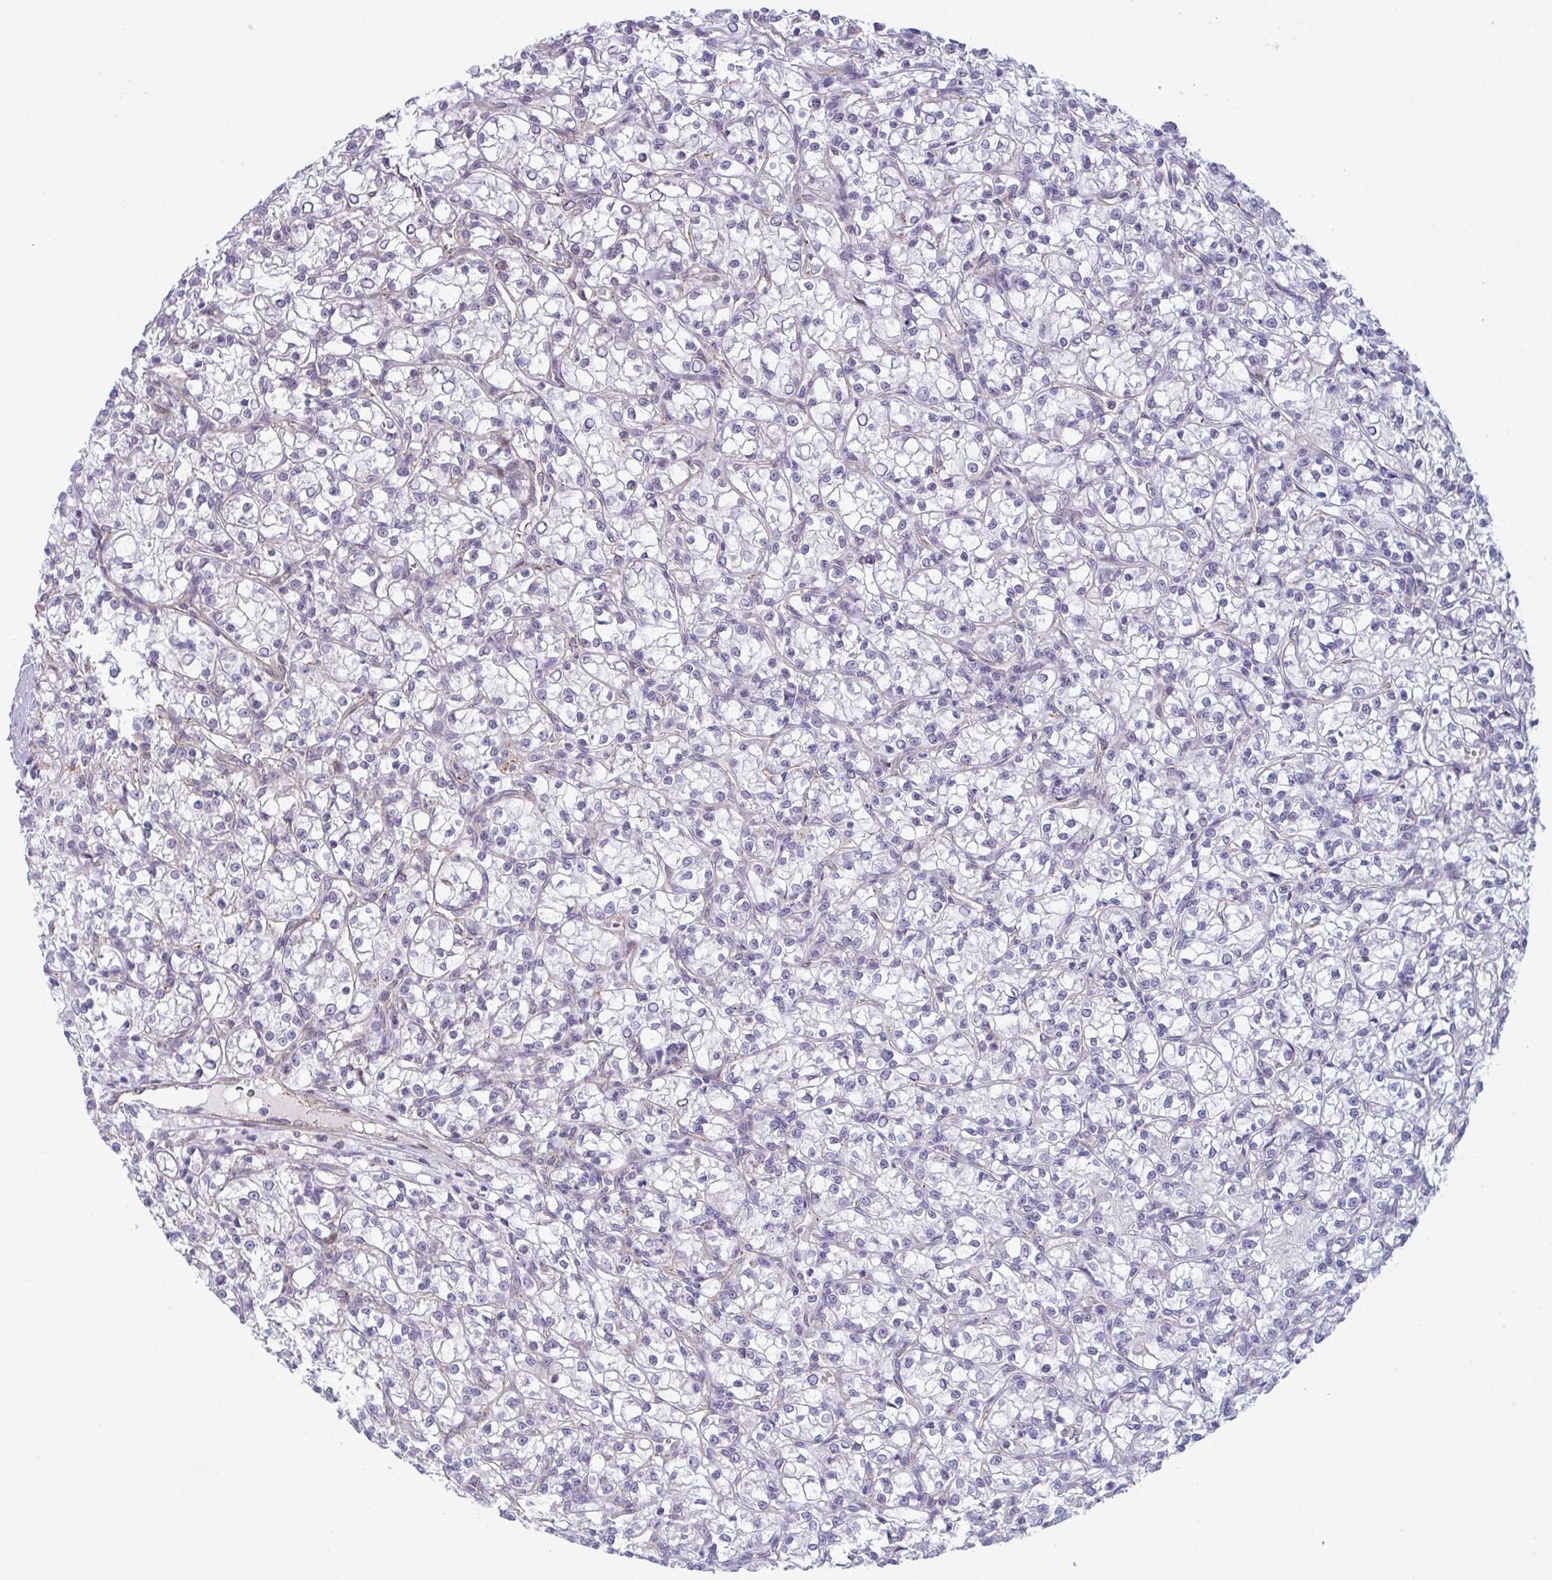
{"staining": {"intensity": "negative", "quantity": "none", "location": "none"}, "tissue": "renal cancer", "cell_type": "Tumor cells", "image_type": "cancer", "snomed": [{"axis": "morphology", "description": "Adenocarcinoma, NOS"}, {"axis": "topography", "description": "Kidney"}], "caption": "This is a micrograph of immunohistochemistry (IHC) staining of renal cancer, which shows no staining in tumor cells.", "gene": "ZBED3", "patient": {"sex": "female", "age": 59}}